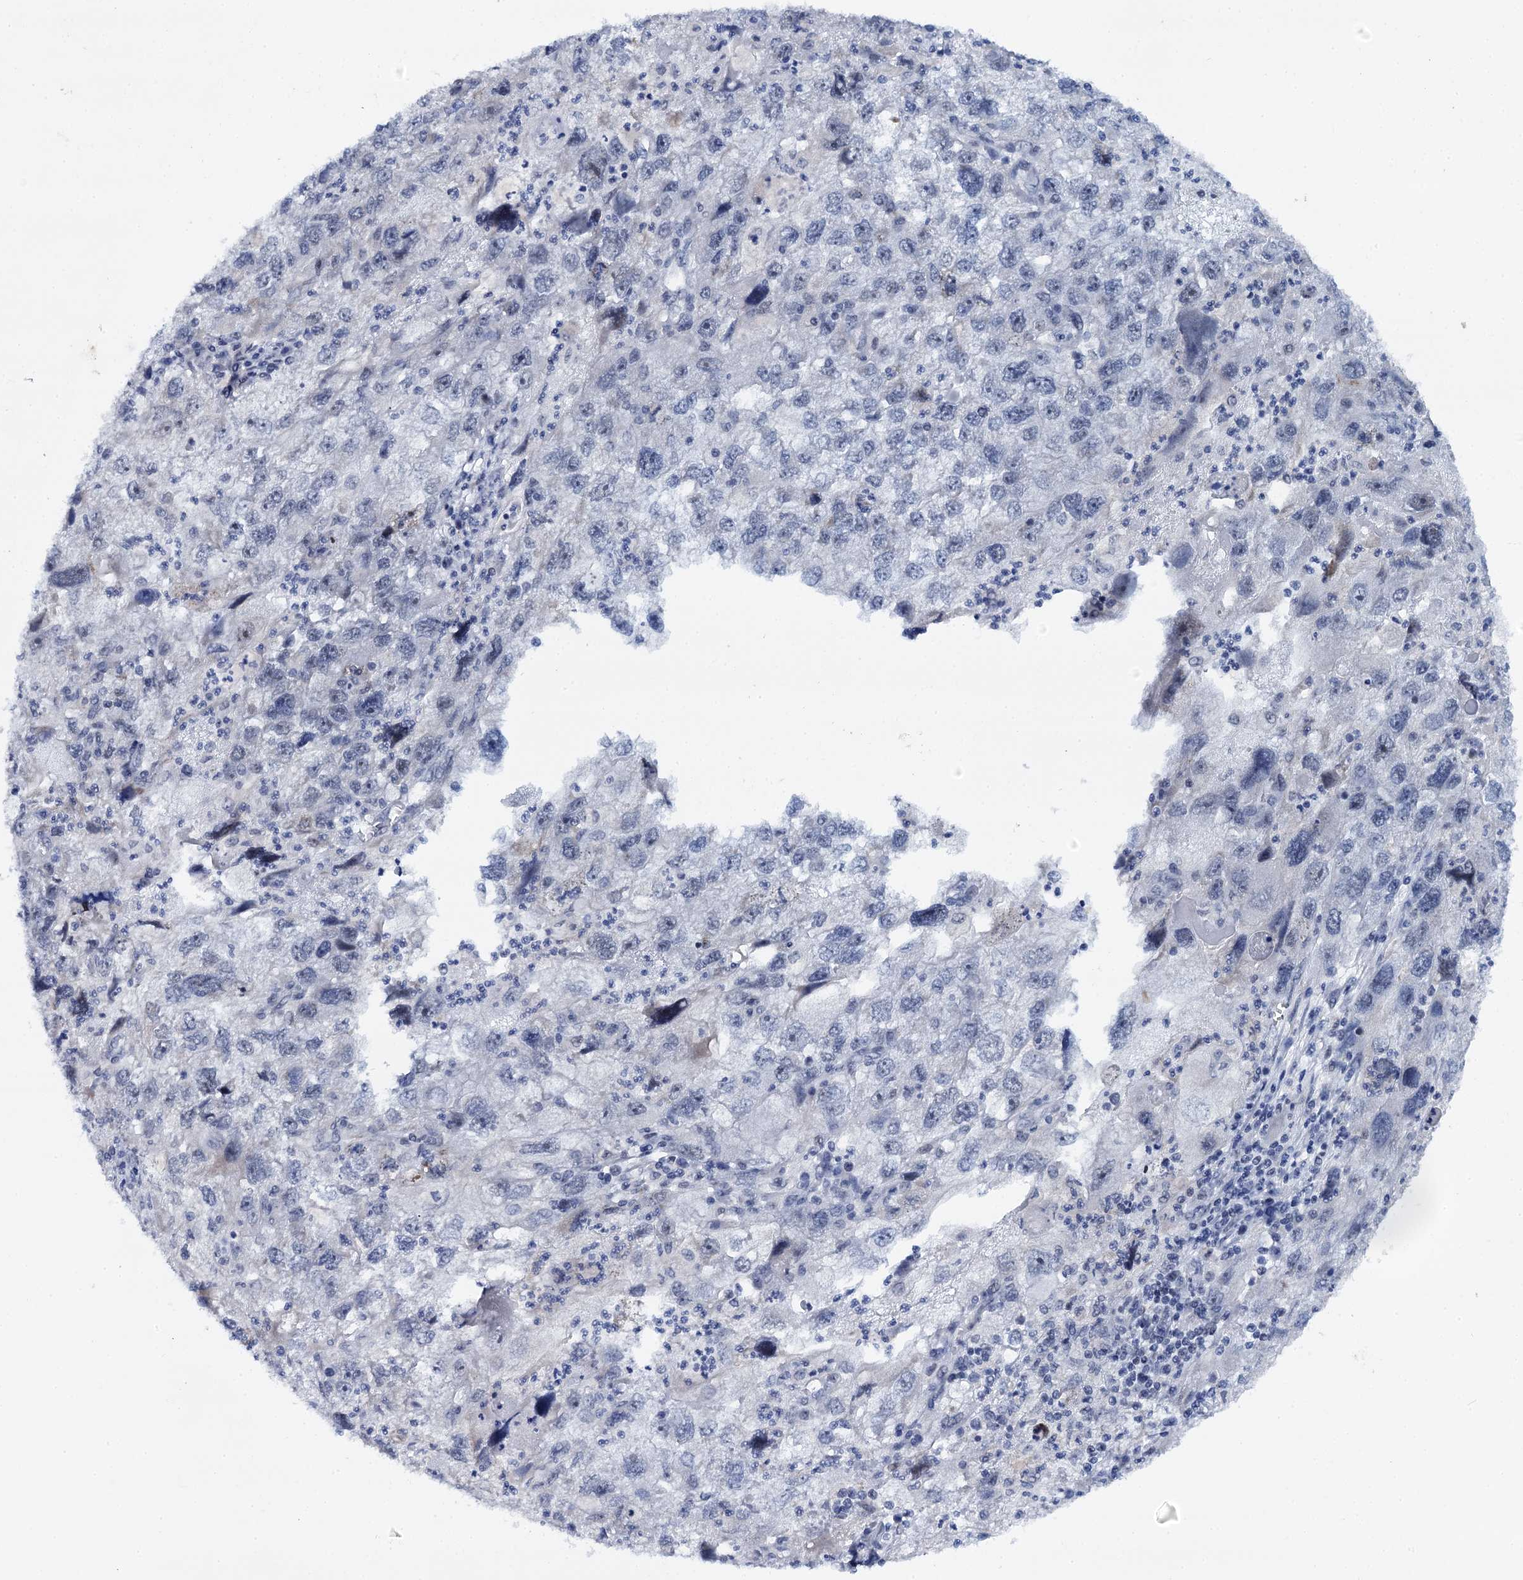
{"staining": {"intensity": "negative", "quantity": "none", "location": "none"}, "tissue": "endometrial cancer", "cell_type": "Tumor cells", "image_type": "cancer", "snomed": [{"axis": "morphology", "description": "Adenocarcinoma, NOS"}, {"axis": "topography", "description": "Endometrium"}], "caption": "Photomicrograph shows no significant protein expression in tumor cells of endometrial cancer (adenocarcinoma).", "gene": "BUD13", "patient": {"sex": "female", "age": 49}}